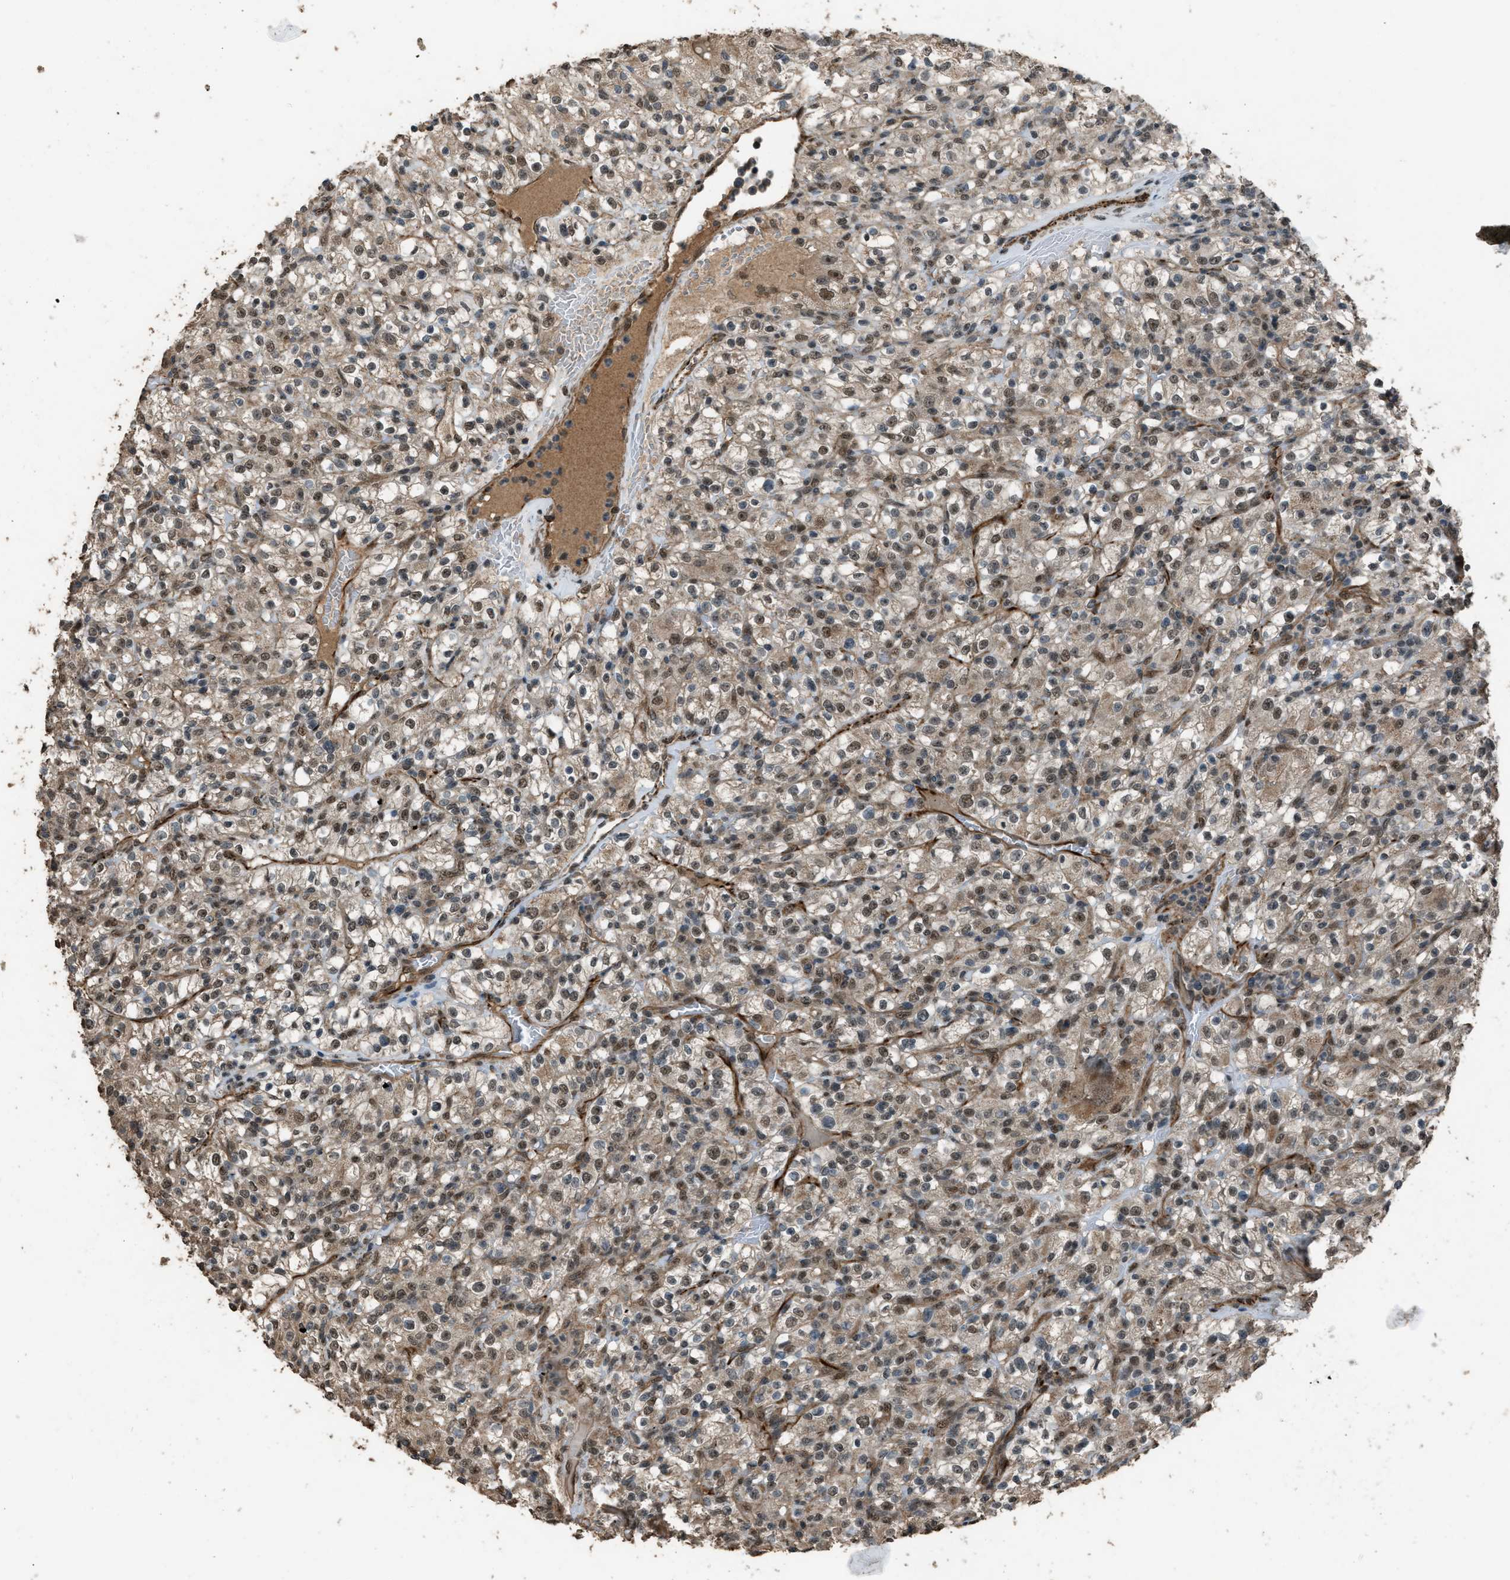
{"staining": {"intensity": "moderate", "quantity": ">75%", "location": "cytoplasmic/membranous,nuclear"}, "tissue": "renal cancer", "cell_type": "Tumor cells", "image_type": "cancer", "snomed": [{"axis": "morphology", "description": "Normal tissue, NOS"}, {"axis": "morphology", "description": "Adenocarcinoma, NOS"}, {"axis": "topography", "description": "Kidney"}], "caption": "Adenocarcinoma (renal) stained with IHC shows moderate cytoplasmic/membranous and nuclear positivity in approximately >75% of tumor cells. The protein is shown in brown color, while the nuclei are stained blue.", "gene": "SERTAD2", "patient": {"sex": "female", "age": 72}}